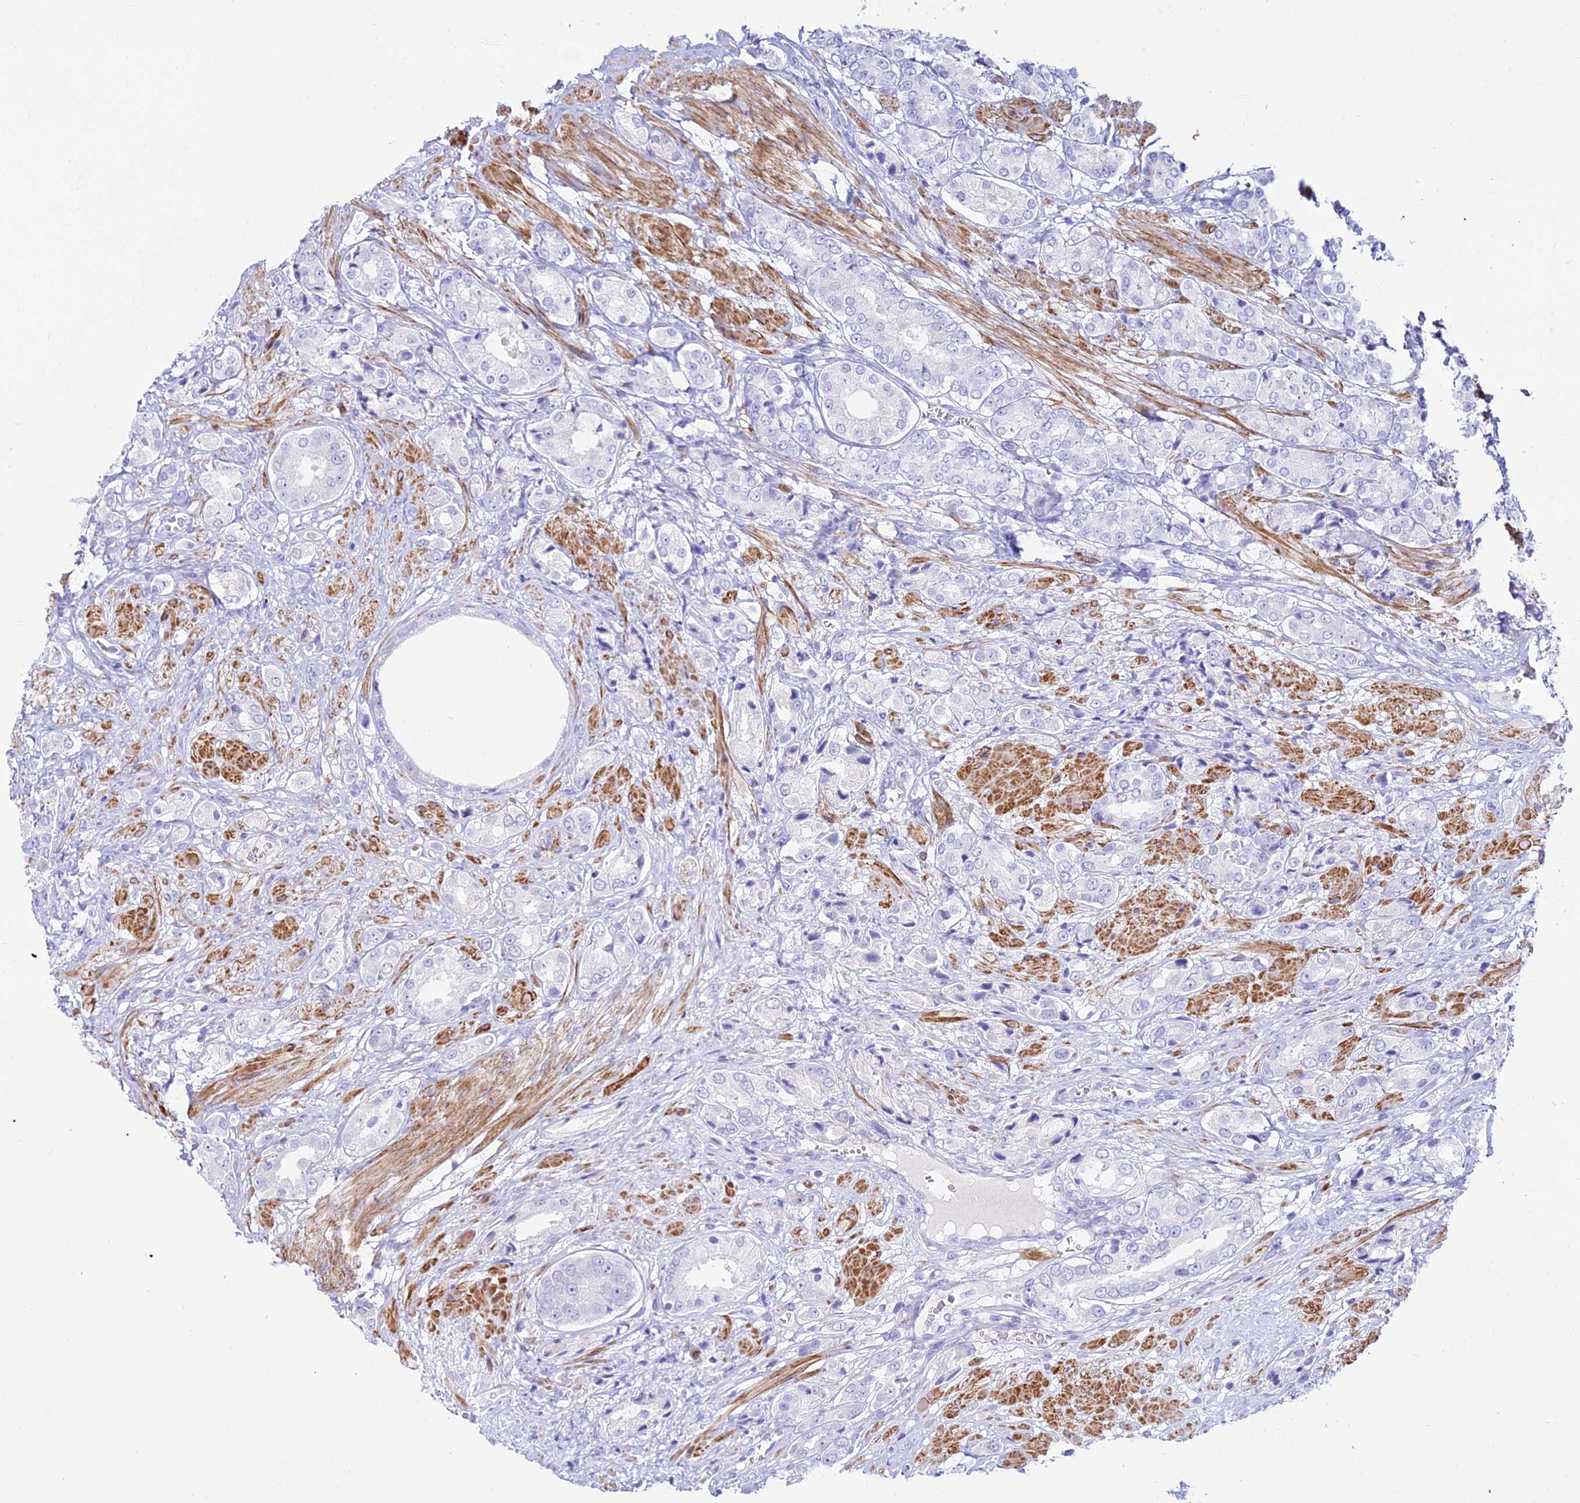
{"staining": {"intensity": "negative", "quantity": "none", "location": "none"}, "tissue": "prostate cancer", "cell_type": "Tumor cells", "image_type": "cancer", "snomed": [{"axis": "morphology", "description": "Adenocarcinoma, High grade"}, {"axis": "topography", "description": "Prostate and seminal vesicle, NOS"}], "caption": "Human prostate adenocarcinoma (high-grade) stained for a protein using immunohistochemistry shows no staining in tumor cells.", "gene": "DLX1", "patient": {"sex": "male", "age": 64}}